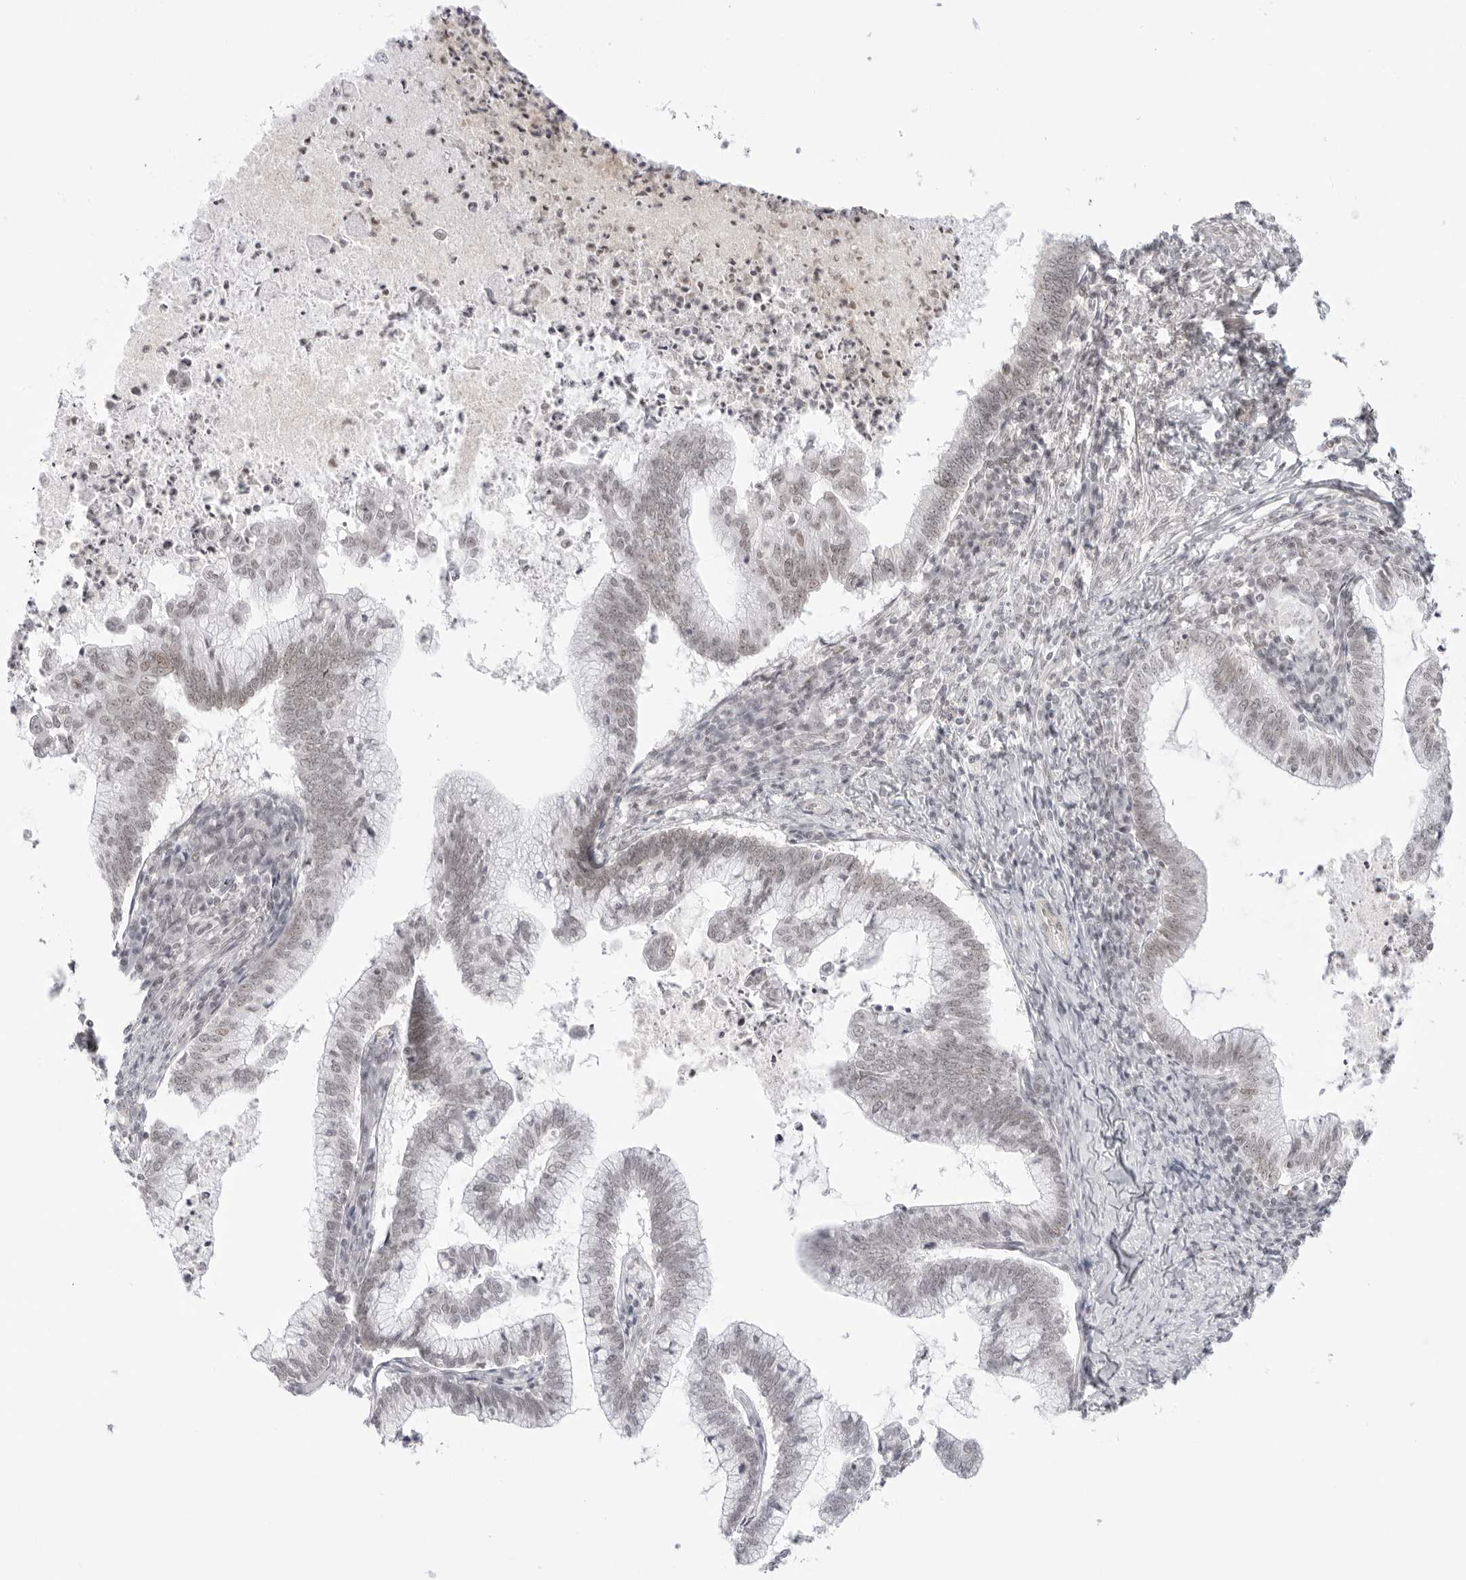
{"staining": {"intensity": "weak", "quantity": "<25%", "location": "nuclear"}, "tissue": "cervical cancer", "cell_type": "Tumor cells", "image_type": "cancer", "snomed": [{"axis": "morphology", "description": "Adenocarcinoma, NOS"}, {"axis": "topography", "description": "Cervix"}], "caption": "Cervical cancer (adenocarcinoma) was stained to show a protein in brown. There is no significant staining in tumor cells.", "gene": "TCIM", "patient": {"sex": "female", "age": 36}}